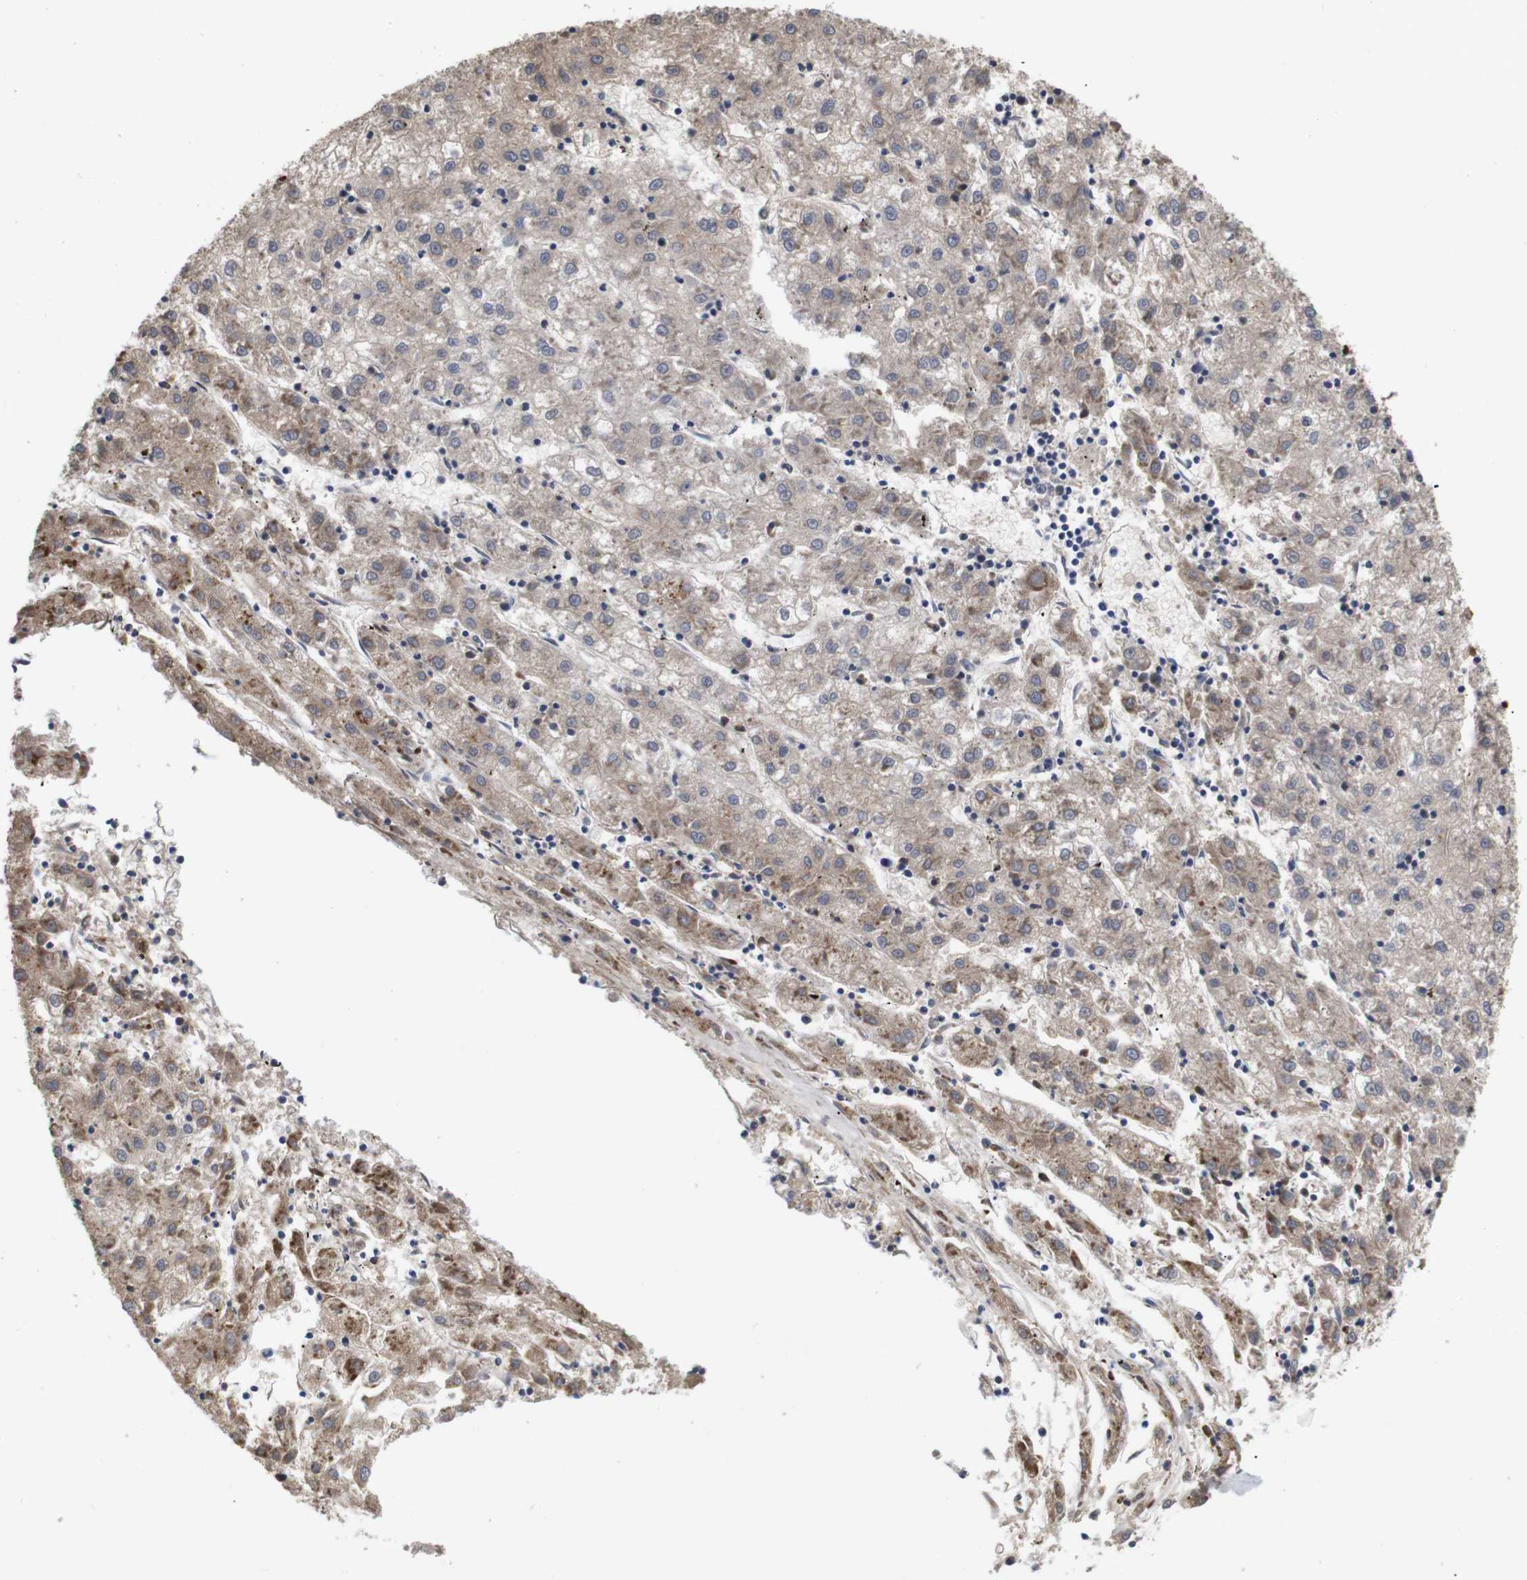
{"staining": {"intensity": "weak", "quantity": ">75%", "location": "cytoplasmic/membranous"}, "tissue": "liver cancer", "cell_type": "Tumor cells", "image_type": "cancer", "snomed": [{"axis": "morphology", "description": "Carcinoma, Hepatocellular, NOS"}, {"axis": "topography", "description": "Liver"}], "caption": "The micrograph exhibits staining of liver cancer, revealing weak cytoplasmic/membranous protein staining (brown color) within tumor cells.", "gene": "SPRY3", "patient": {"sex": "male", "age": 72}}